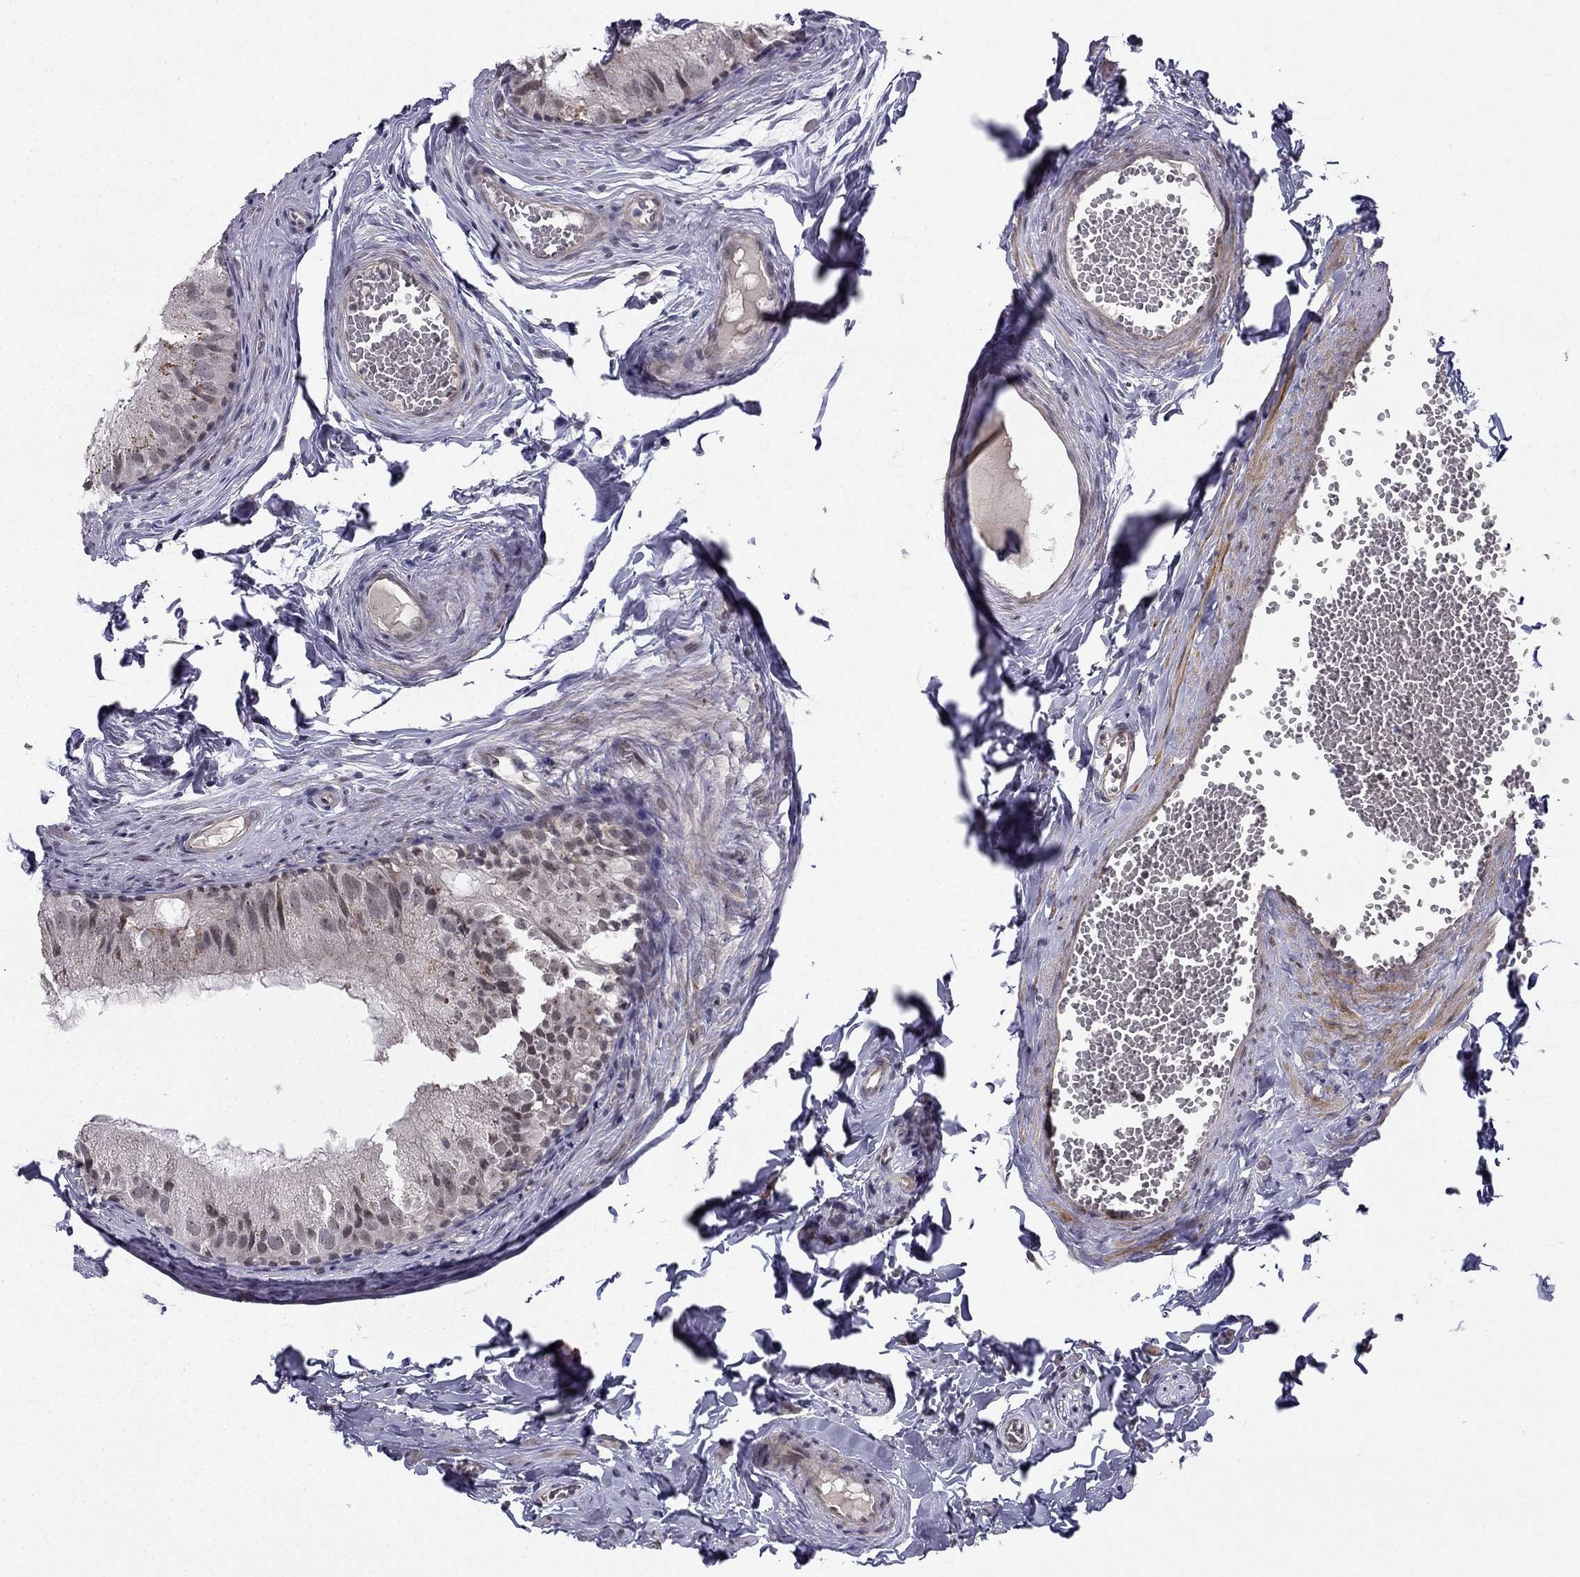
{"staining": {"intensity": "weak", "quantity": "<25%", "location": "cytoplasmic/membranous,nuclear"}, "tissue": "epididymis", "cell_type": "Glandular cells", "image_type": "normal", "snomed": [{"axis": "morphology", "description": "Normal tissue, NOS"}, {"axis": "topography", "description": "Epididymis"}], "caption": "This image is of normal epididymis stained with immunohistochemistry to label a protein in brown with the nuclei are counter-stained blue. There is no positivity in glandular cells. (DAB IHC with hematoxylin counter stain).", "gene": "CHST8", "patient": {"sex": "male", "age": 45}}